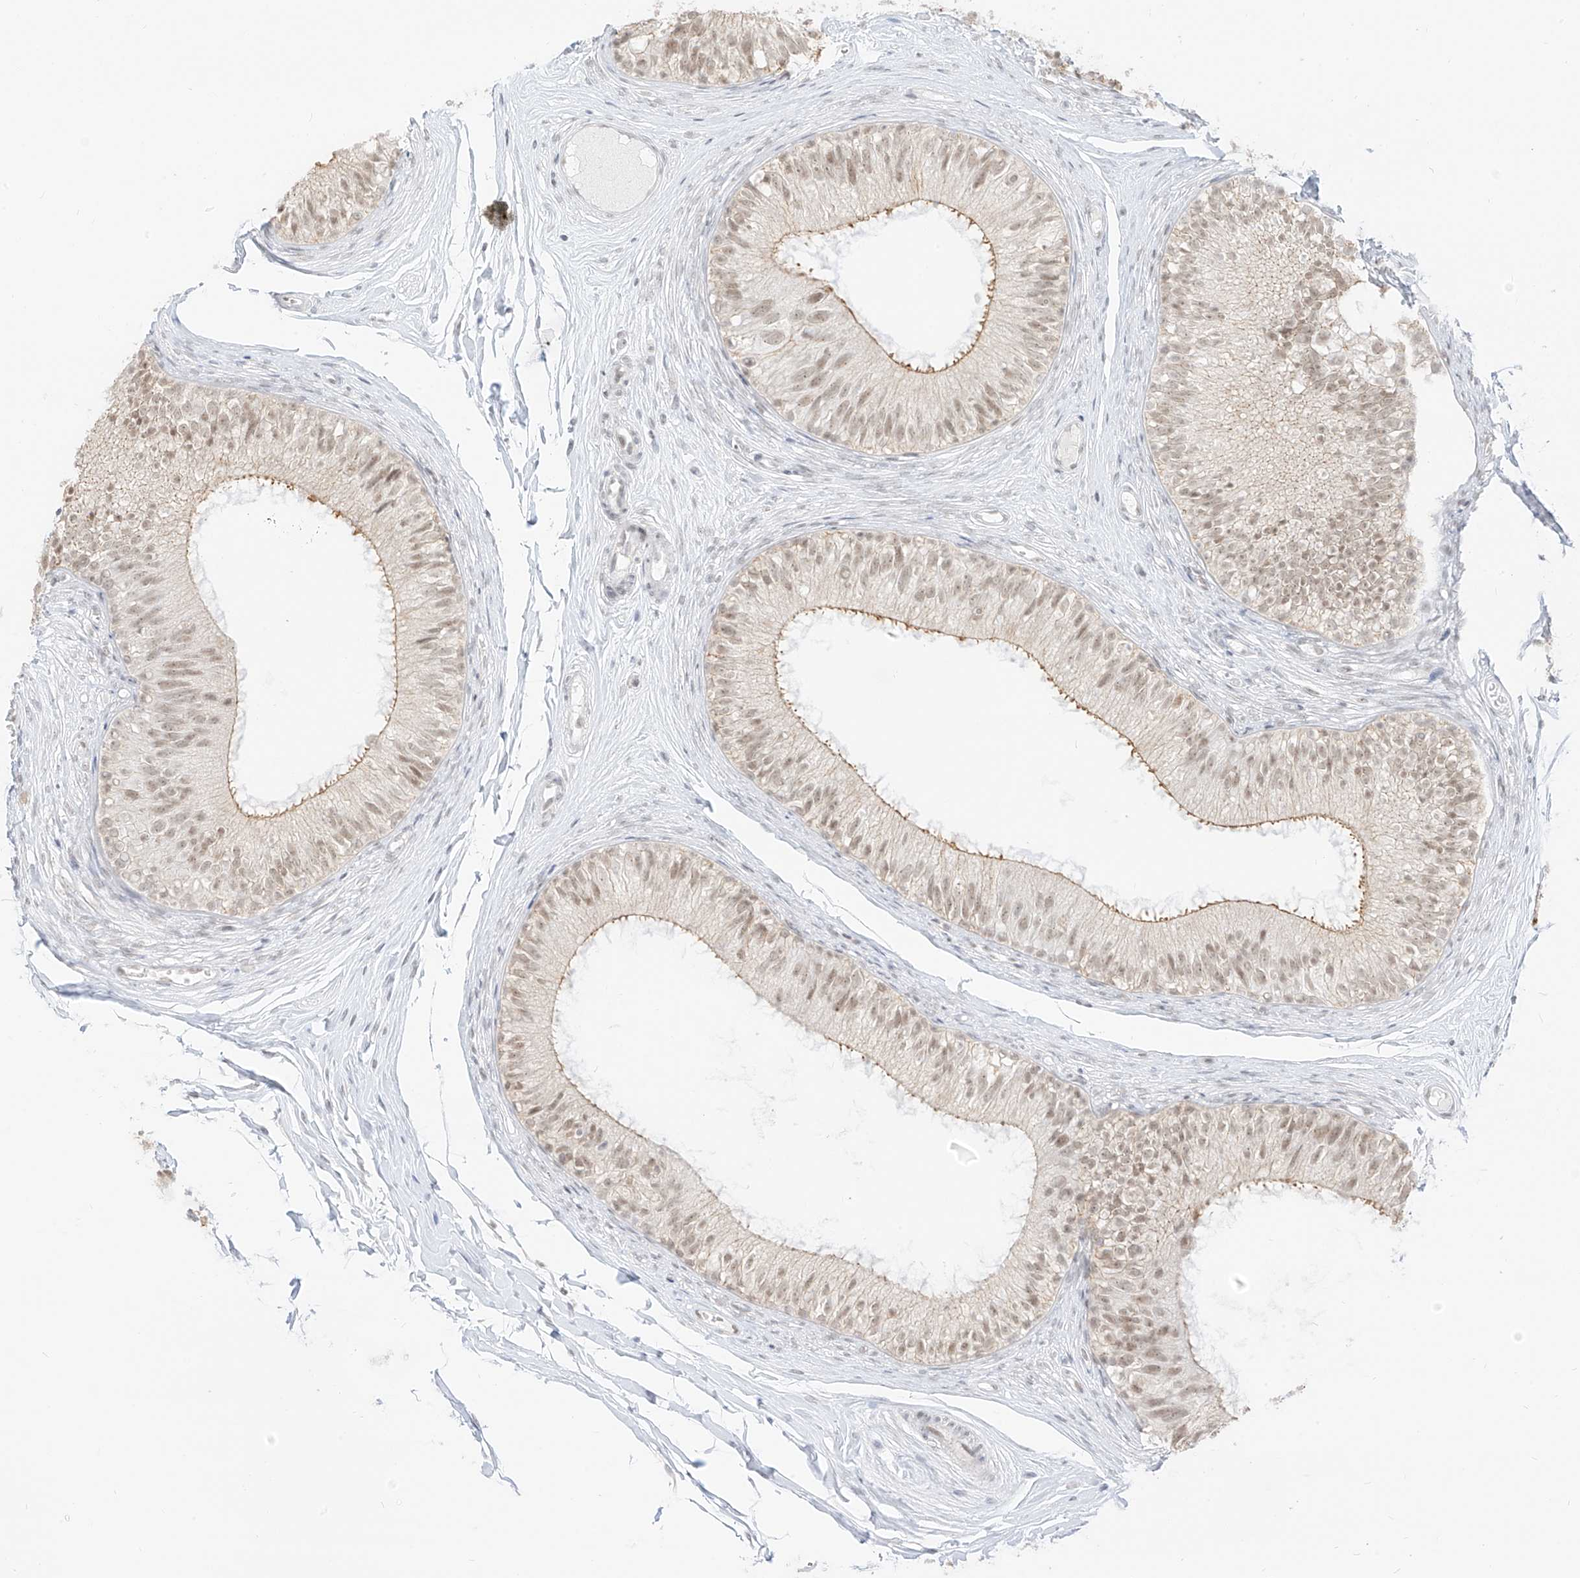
{"staining": {"intensity": "moderate", "quantity": ">75%", "location": "cytoplasmic/membranous,nuclear"}, "tissue": "epididymis", "cell_type": "Glandular cells", "image_type": "normal", "snomed": [{"axis": "morphology", "description": "Normal tissue, NOS"}, {"axis": "morphology", "description": "Seminoma in situ"}, {"axis": "topography", "description": "Testis"}, {"axis": "topography", "description": "Epididymis"}], "caption": "An immunohistochemistry image of unremarkable tissue is shown. Protein staining in brown labels moderate cytoplasmic/membranous,nuclear positivity in epididymis within glandular cells.", "gene": "SUPT5H", "patient": {"sex": "male", "age": 28}}